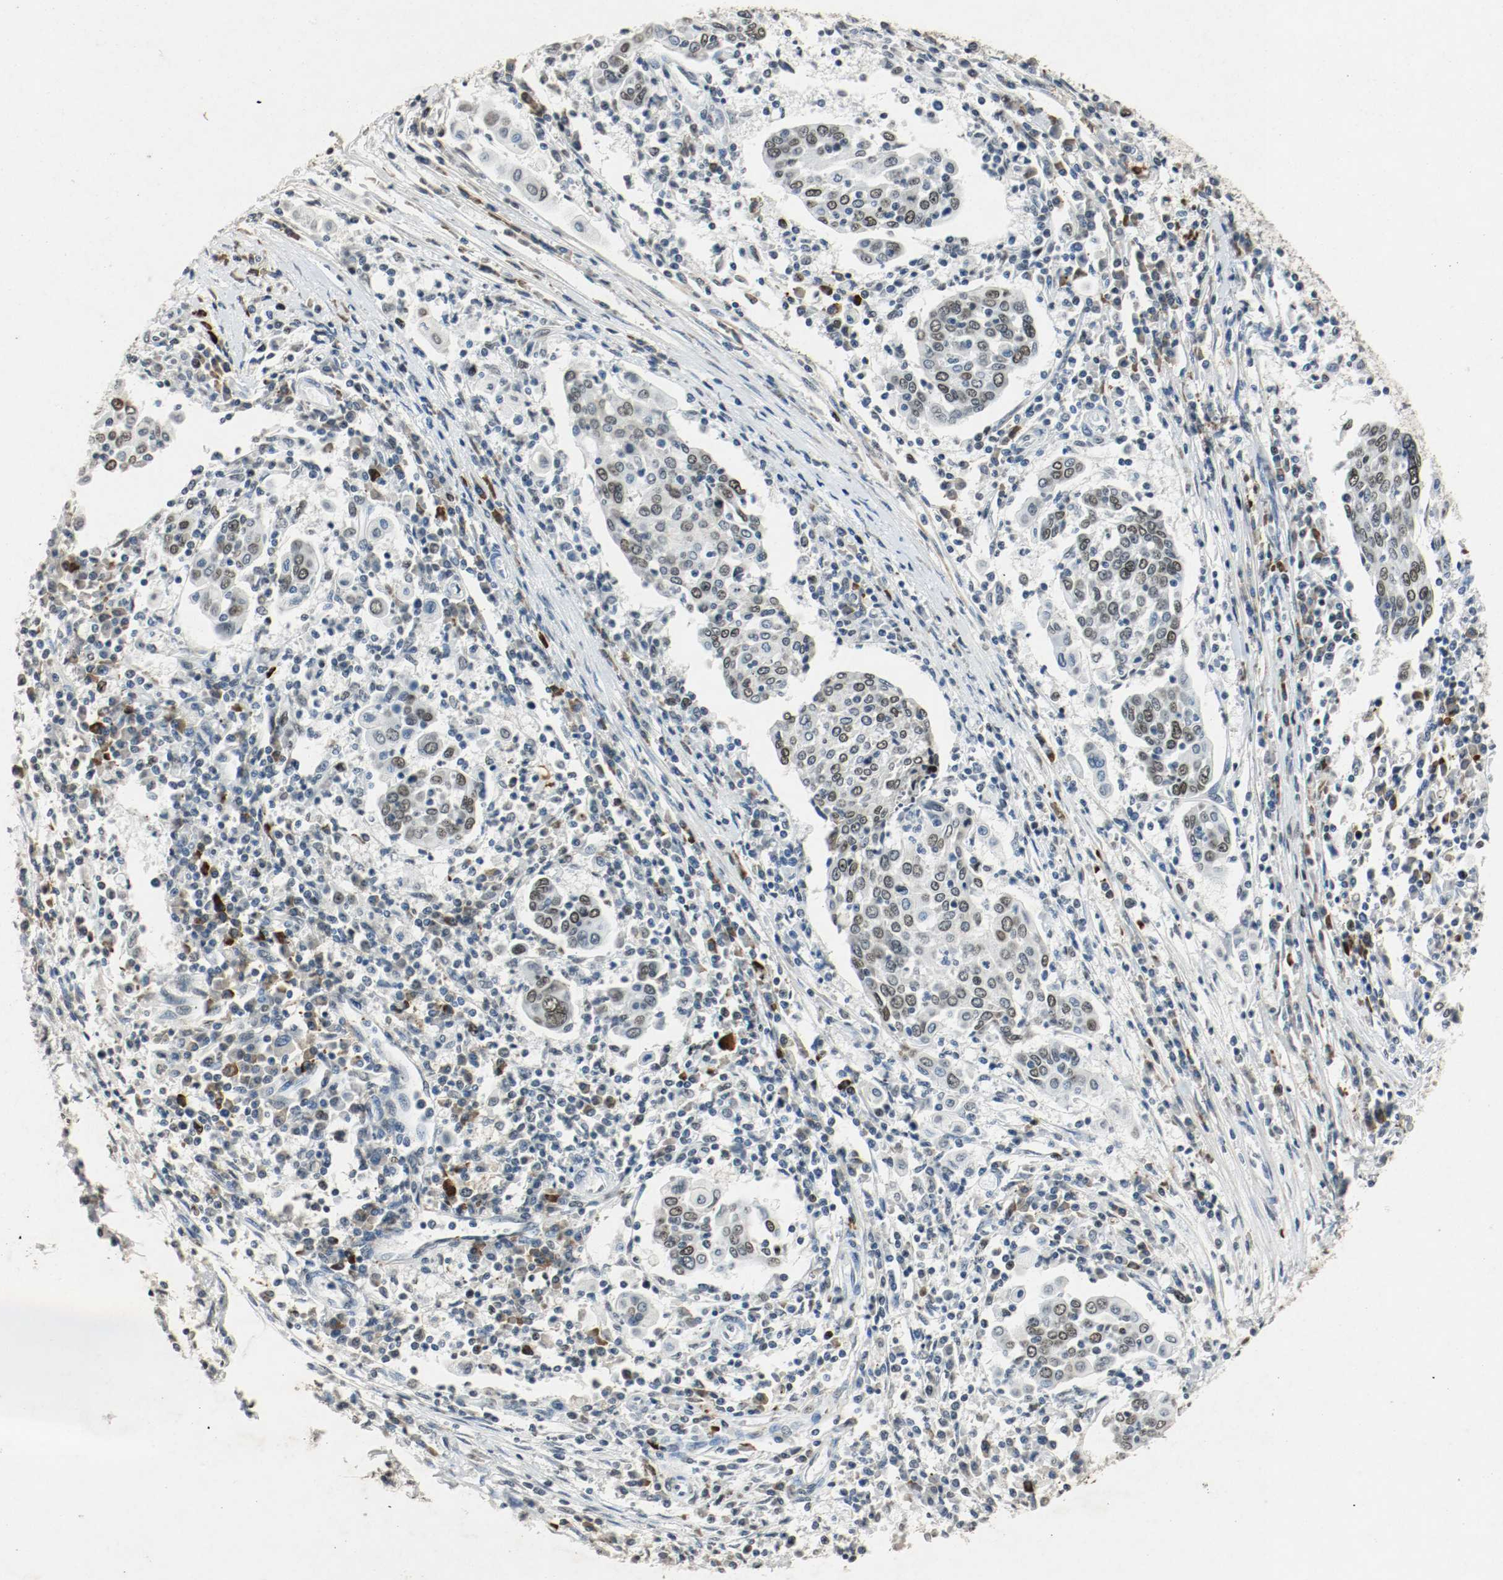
{"staining": {"intensity": "moderate", "quantity": ">75%", "location": "nuclear"}, "tissue": "cervical cancer", "cell_type": "Tumor cells", "image_type": "cancer", "snomed": [{"axis": "morphology", "description": "Squamous cell carcinoma, NOS"}, {"axis": "topography", "description": "Cervix"}], "caption": "Protein expression analysis of cervical cancer demonstrates moderate nuclear expression in approximately >75% of tumor cells. (DAB (3,3'-diaminobenzidine) IHC with brightfield microscopy, high magnification).", "gene": "DNMT1", "patient": {"sex": "female", "age": 40}}